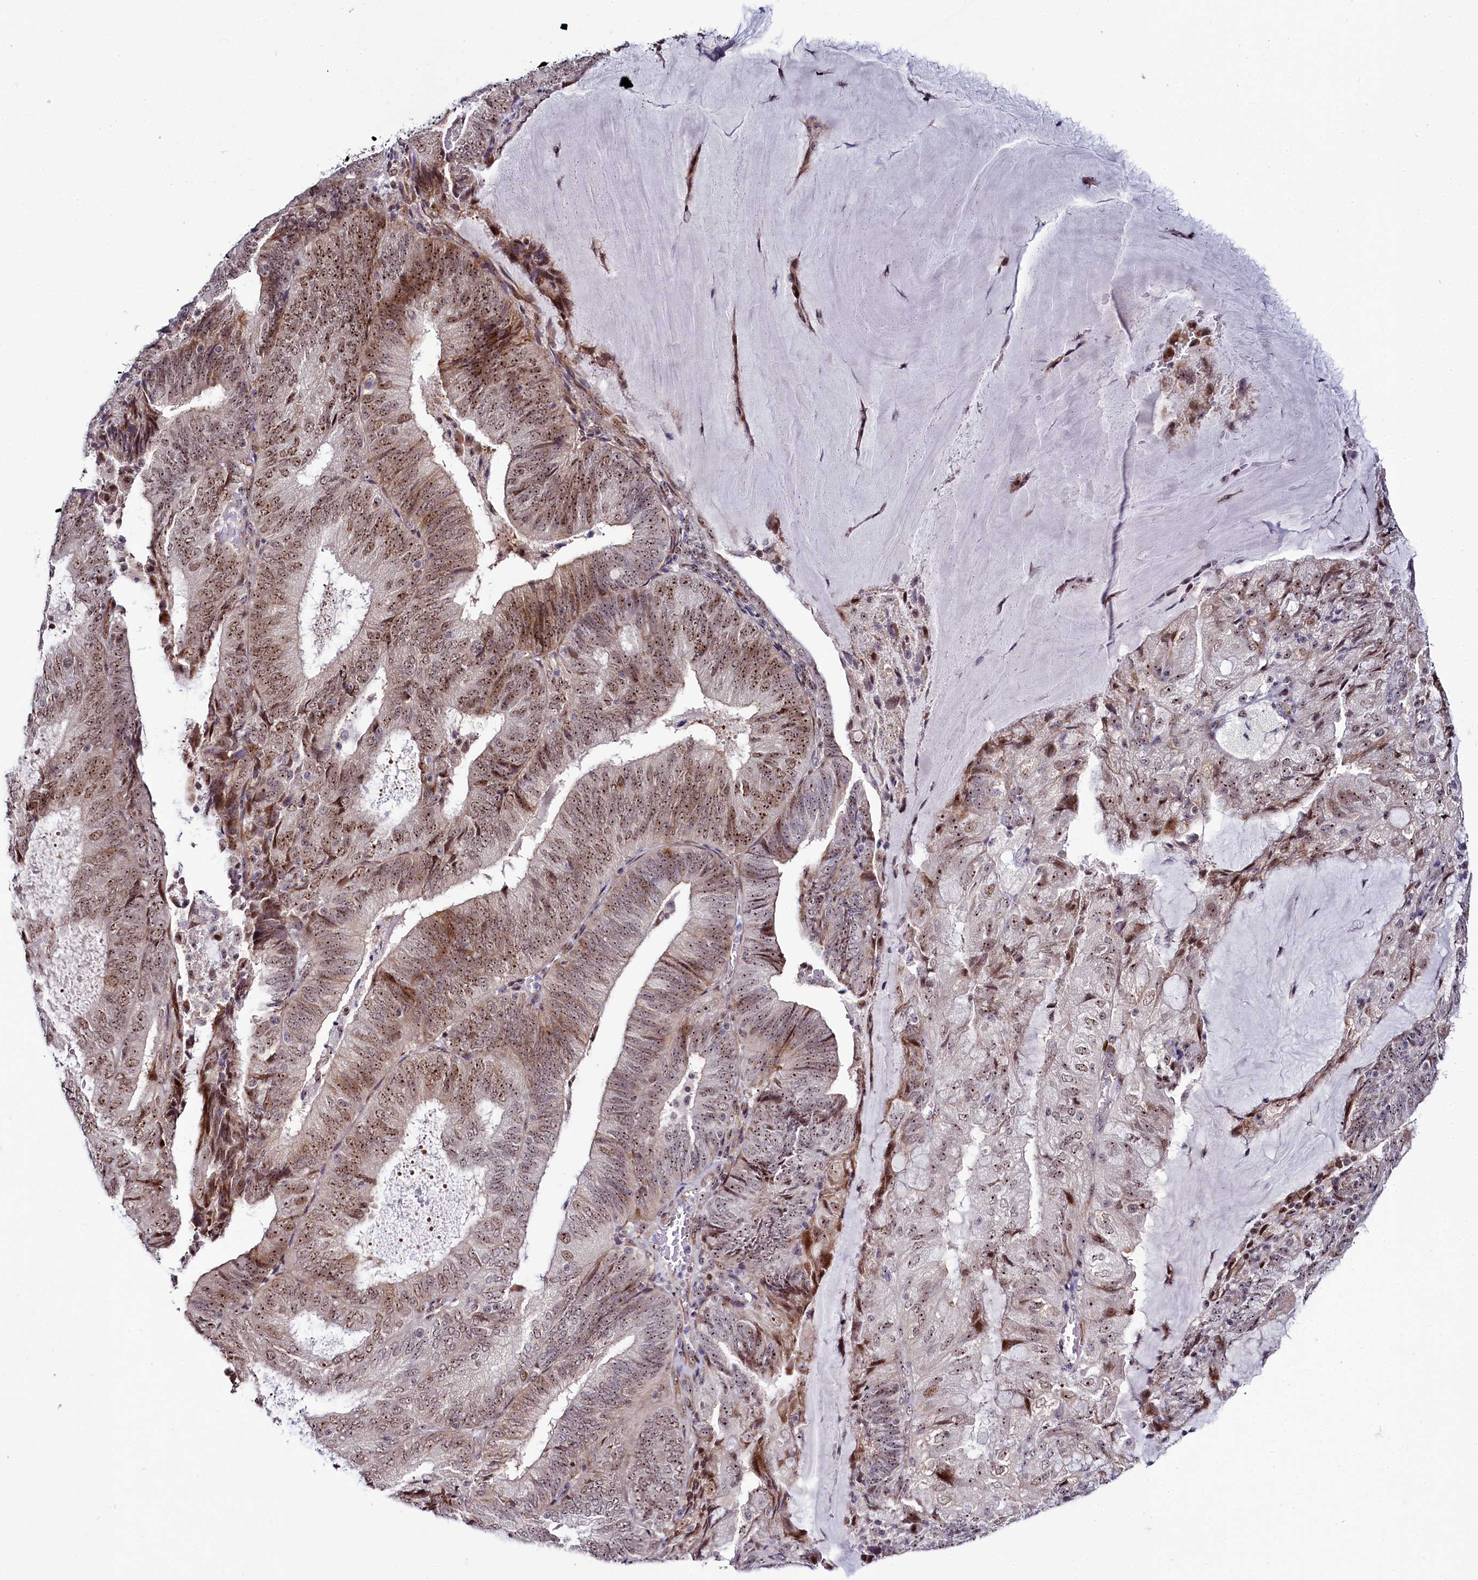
{"staining": {"intensity": "moderate", "quantity": ">75%", "location": "cytoplasmic/membranous,nuclear"}, "tissue": "endometrial cancer", "cell_type": "Tumor cells", "image_type": "cancer", "snomed": [{"axis": "morphology", "description": "Adenocarcinoma, NOS"}, {"axis": "topography", "description": "Endometrium"}], "caption": "High-power microscopy captured an IHC micrograph of endometrial cancer (adenocarcinoma), revealing moderate cytoplasmic/membranous and nuclear positivity in about >75% of tumor cells.", "gene": "TCOF1", "patient": {"sex": "female", "age": 81}}